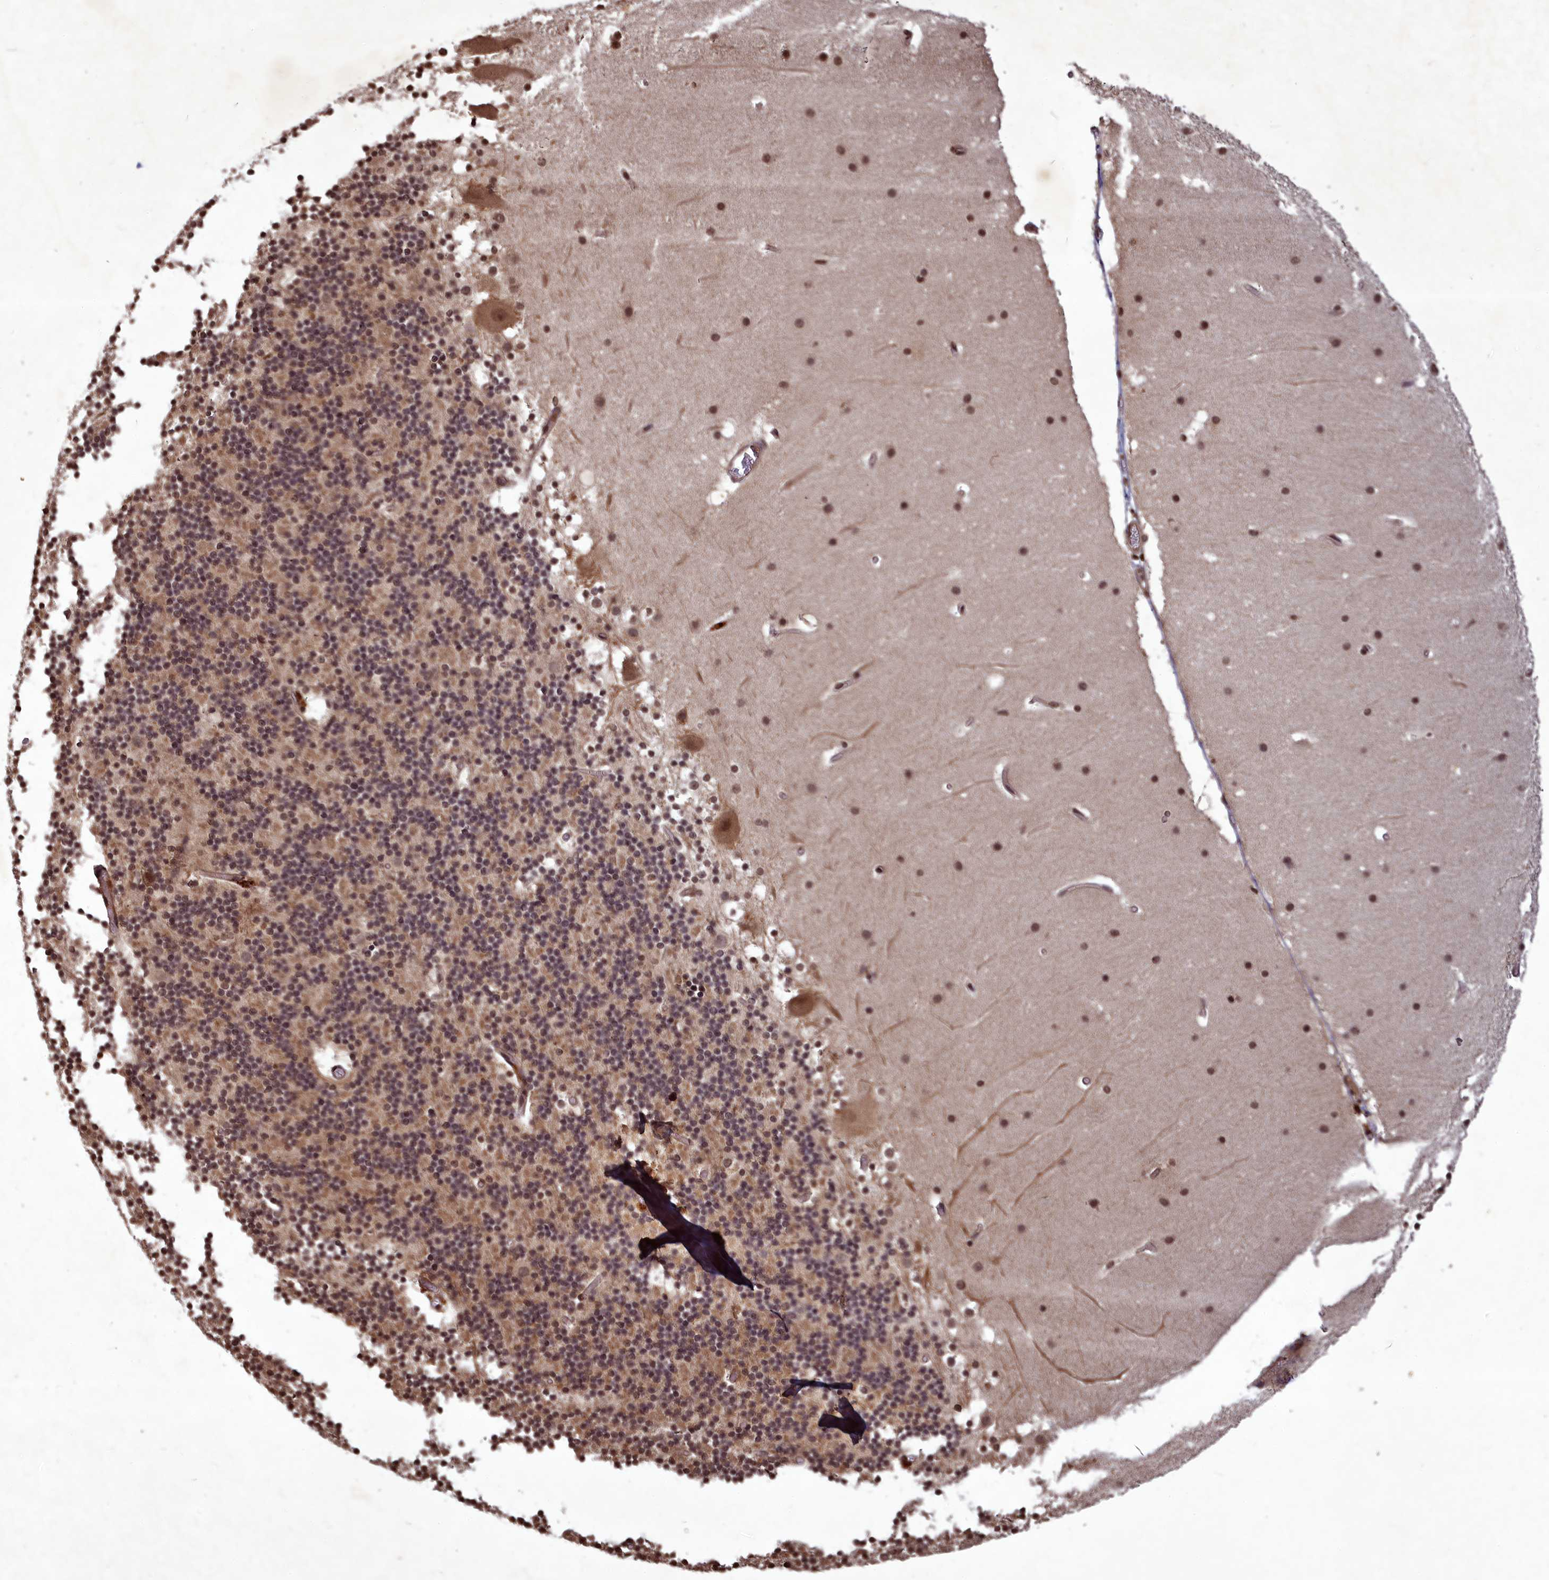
{"staining": {"intensity": "weak", "quantity": ">75%", "location": "cytoplasmic/membranous,nuclear"}, "tissue": "cerebellum", "cell_type": "Cells in granular layer", "image_type": "normal", "snomed": [{"axis": "morphology", "description": "Normal tissue, NOS"}, {"axis": "topography", "description": "Cerebellum"}], "caption": "The immunohistochemical stain labels weak cytoplasmic/membranous,nuclear staining in cells in granular layer of benign cerebellum. Nuclei are stained in blue.", "gene": "SRMS", "patient": {"sex": "male", "age": 57}}